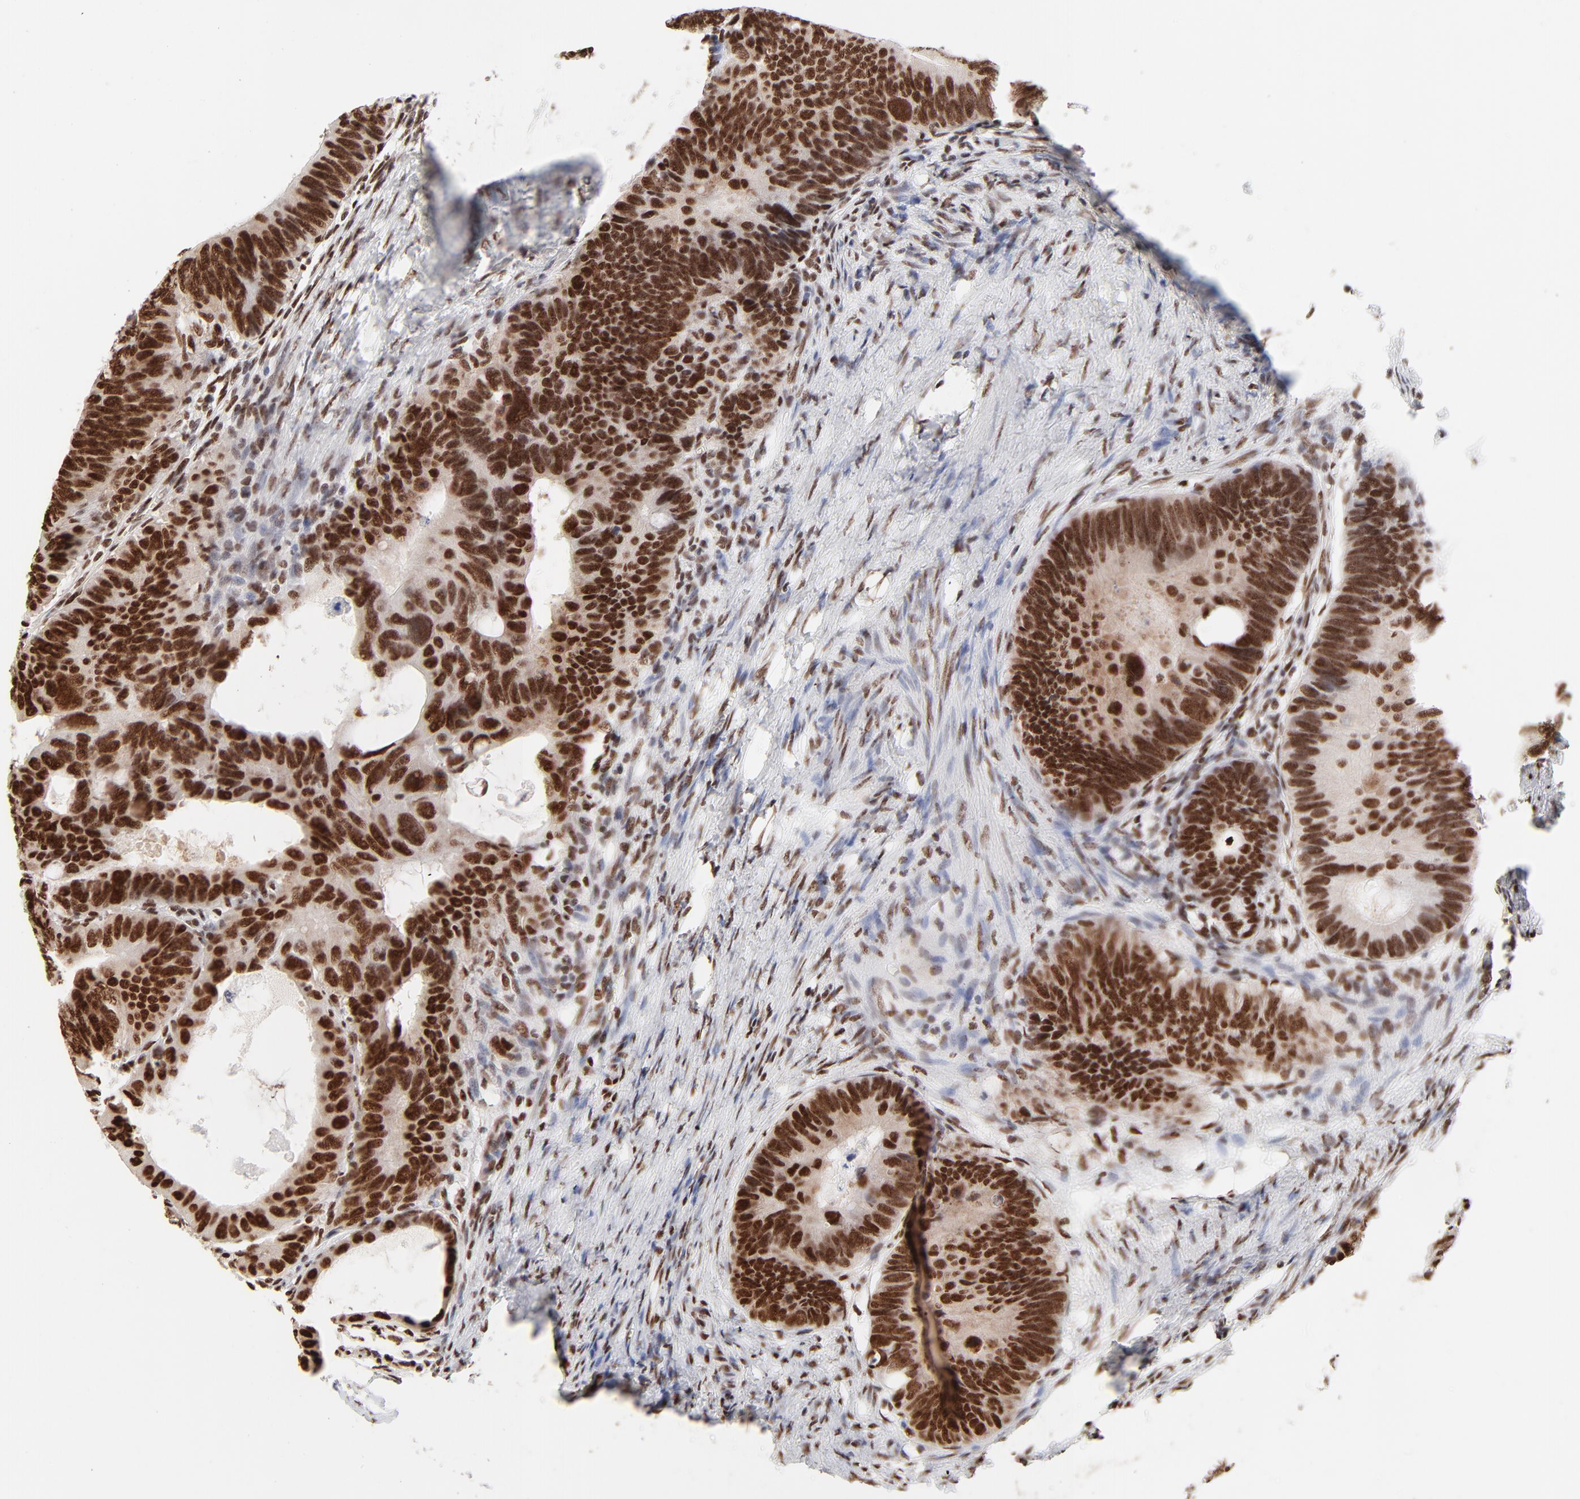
{"staining": {"intensity": "strong", "quantity": ">75%", "location": "nuclear"}, "tissue": "colorectal cancer", "cell_type": "Tumor cells", "image_type": "cancer", "snomed": [{"axis": "morphology", "description": "Adenocarcinoma, NOS"}, {"axis": "topography", "description": "Colon"}], "caption": "DAB (3,3'-diaminobenzidine) immunohistochemical staining of colorectal adenocarcinoma displays strong nuclear protein staining in approximately >75% of tumor cells. (DAB (3,3'-diaminobenzidine) IHC with brightfield microscopy, high magnification).", "gene": "TARDBP", "patient": {"sex": "female", "age": 55}}